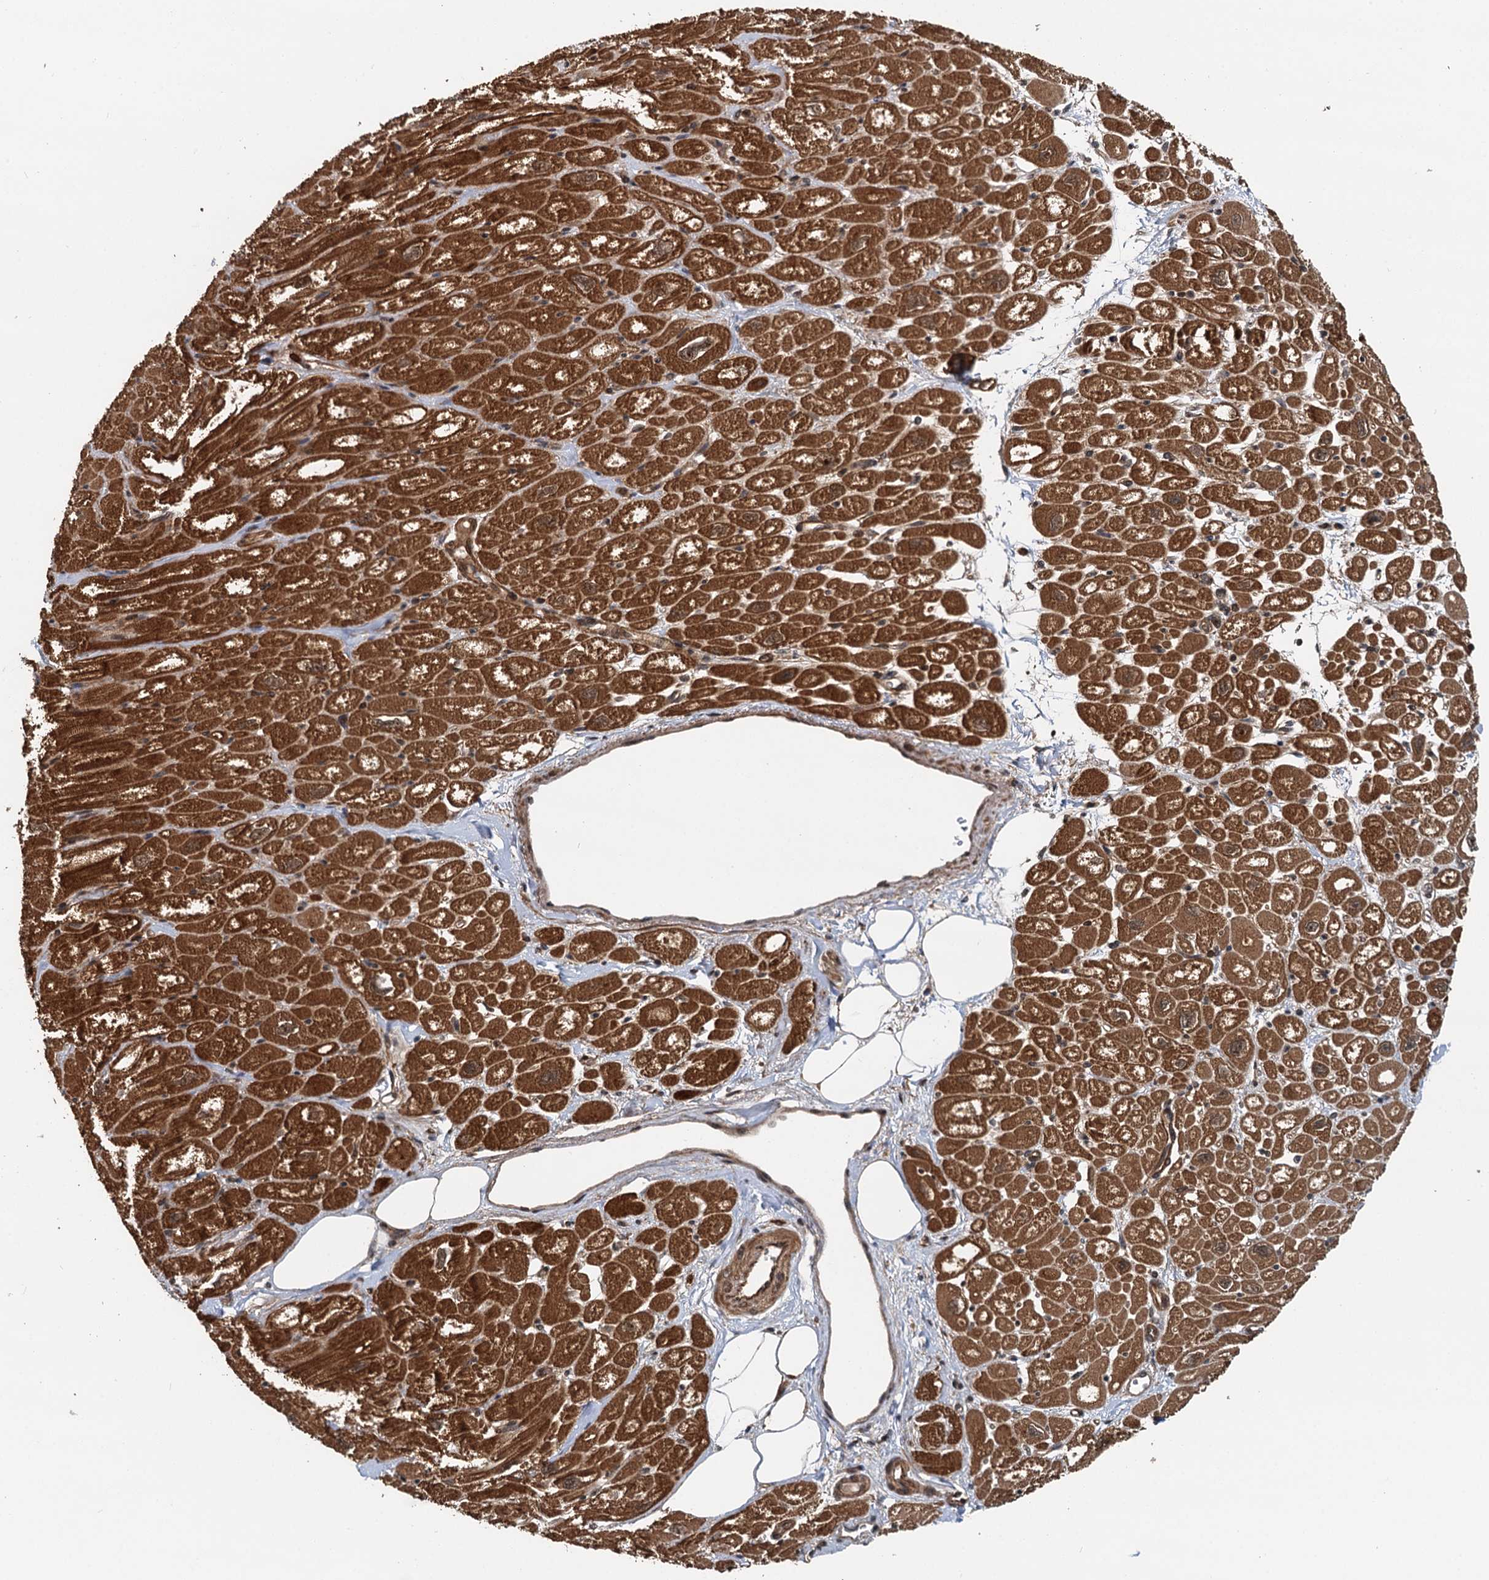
{"staining": {"intensity": "strong", "quantity": ">75%", "location": "cytoplasmic/membranous"}, "tissue": "heart muscle", "cell_type": "Cardiomyocytes", "image_type": "normal", "snomed": [{"axis": "morphology", "description": "Normal tissue, NOS"}, {"axis": "topography", "description": "Heart"}], "caption": "A micrograph of heart muscle stained for a protein demonstrates strong cytoplasmic/membranous brown staining in cardiomyocytes. (DAB IHC with brightfield microscopy, high magnification).", "gene": "STUB1", "patient": {"sex": "male", "age": 50}}